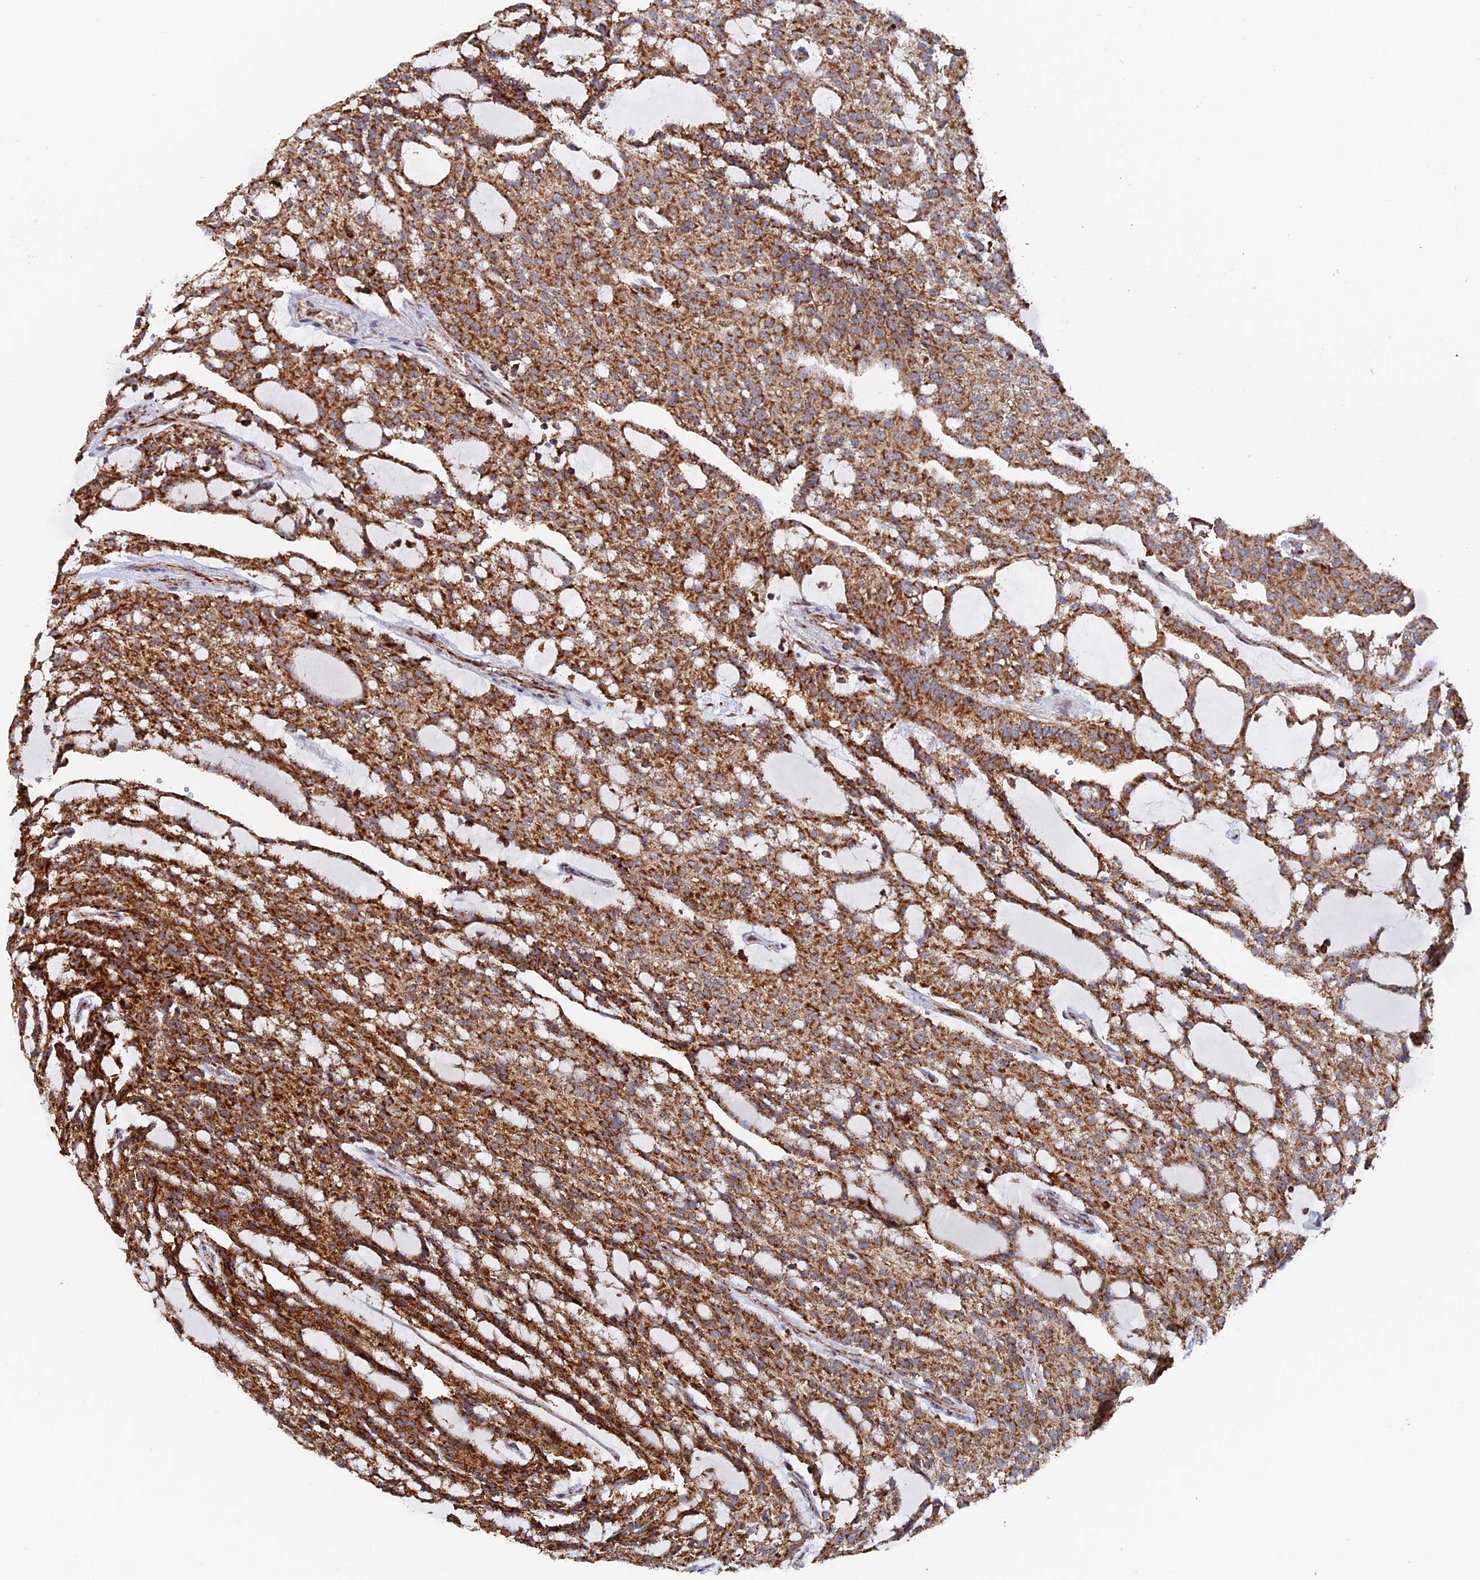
{"staining": {"intensity": "moderate", "quantity": ">75%", "location": "cytoplasmic/membranous"}, "tissue": "renal cancer", "cell_type": "Tumor cells", "image_type": "cancer", "snomed": [{"axis": "morphology", "description": "Adenocarcinoma, NOS"}, {"axis": "topography", "description": "Kidney"}], "caption": "Immunohistochemical staining of human renal cancer (adenocarcinoma) shows moderate cytoplasmic/membranous protein staining in approximately >75% of tumor cells.", "gene": "DTYMK", "patient": {"sex": "male", "age": 63}}